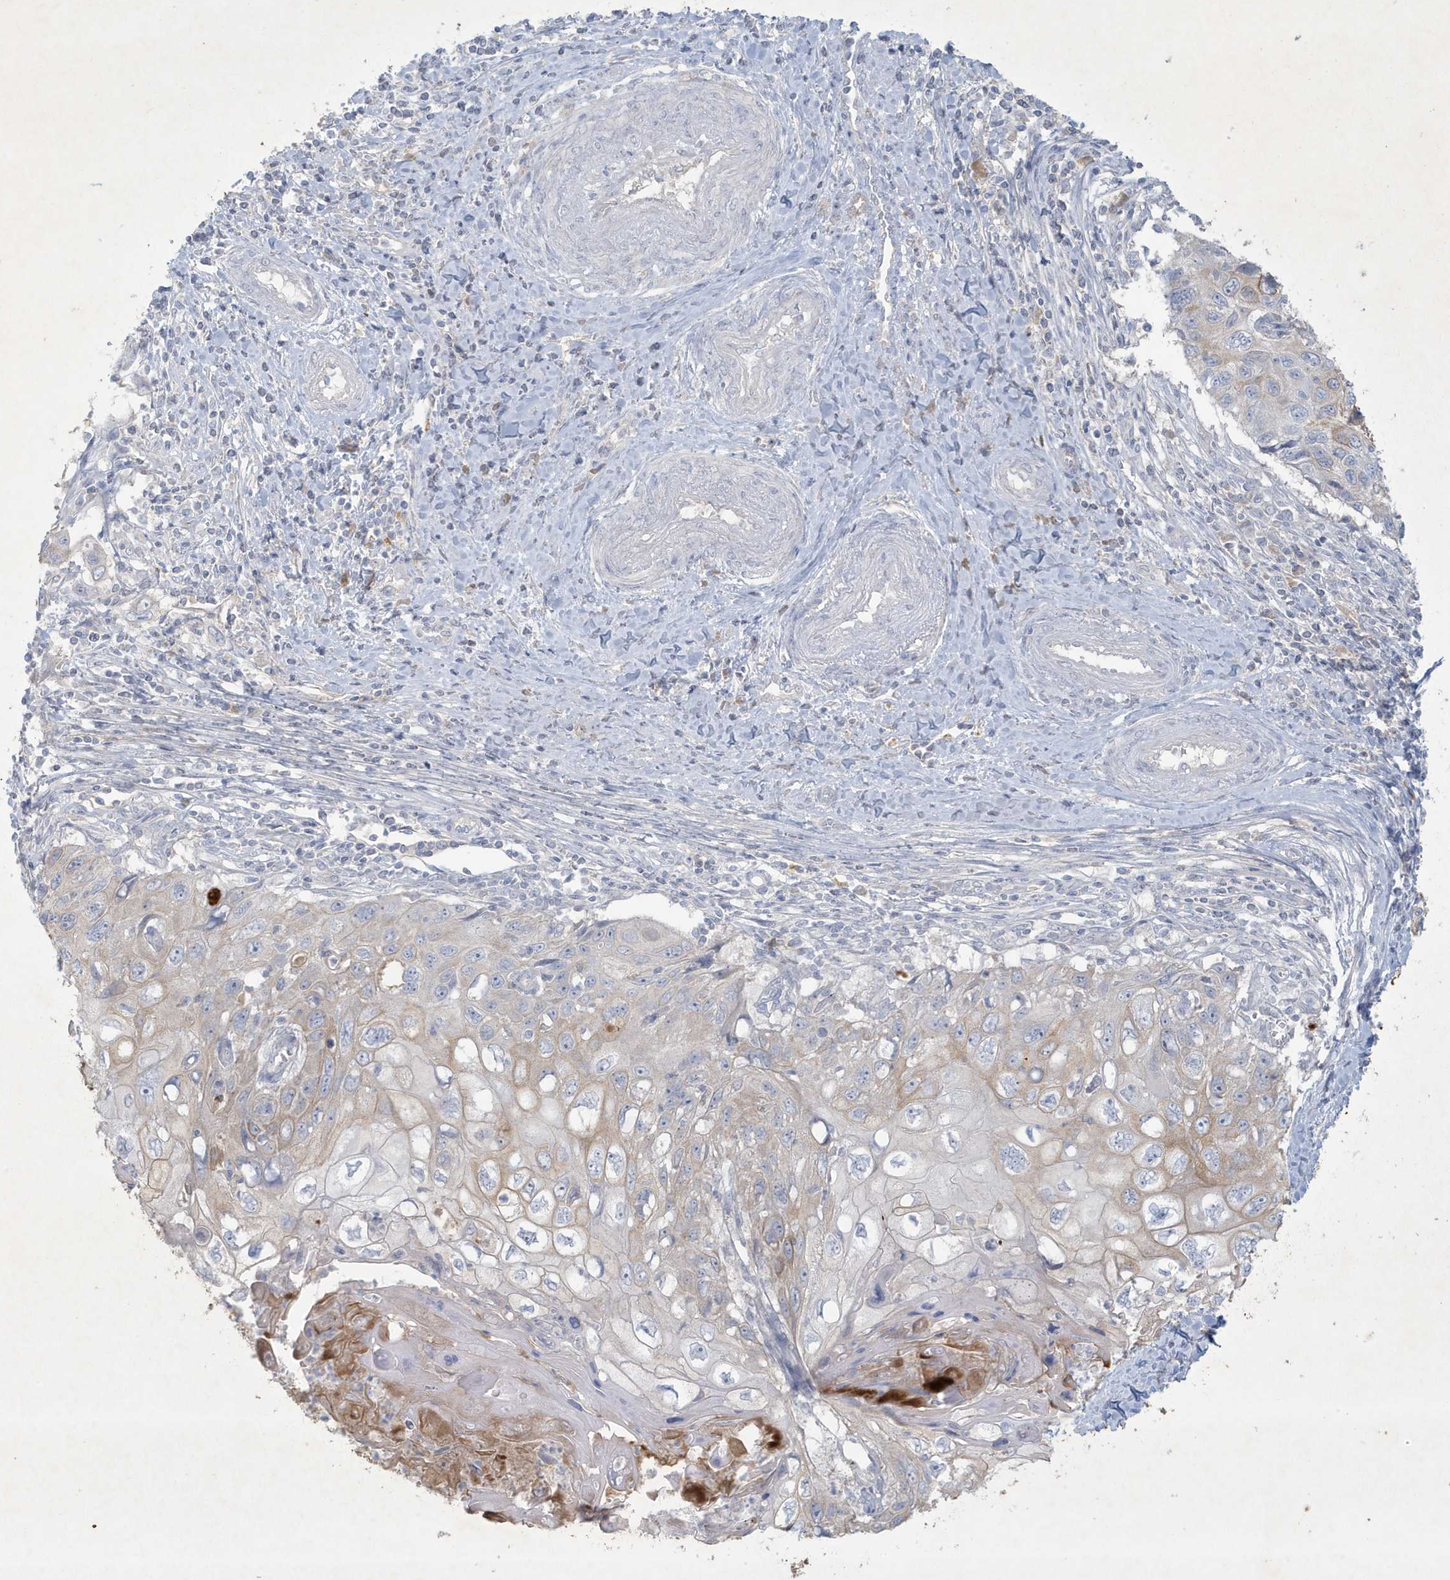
{"staining": {"intensity": "moderate", "quantity": "25%-75%", "location": "cytoplasmic/membranous"}, "tissue": "cervical cancer", "cell_type": "Tumor cells", "image_type": "cancer", "snomed": [{"axis": "morphology", "description": "Squamous cell carcinoma, NOS"}, {"axis": "topography", "description": "Cervix"}], "caption": "Tumor cells display medium levels of moderate cytoplasmic/membranous staining in approximately 25%-75% of cells in cervical cancer.", "gene": "CCDC24", "patient": {"sex": "female", "age": 70}}